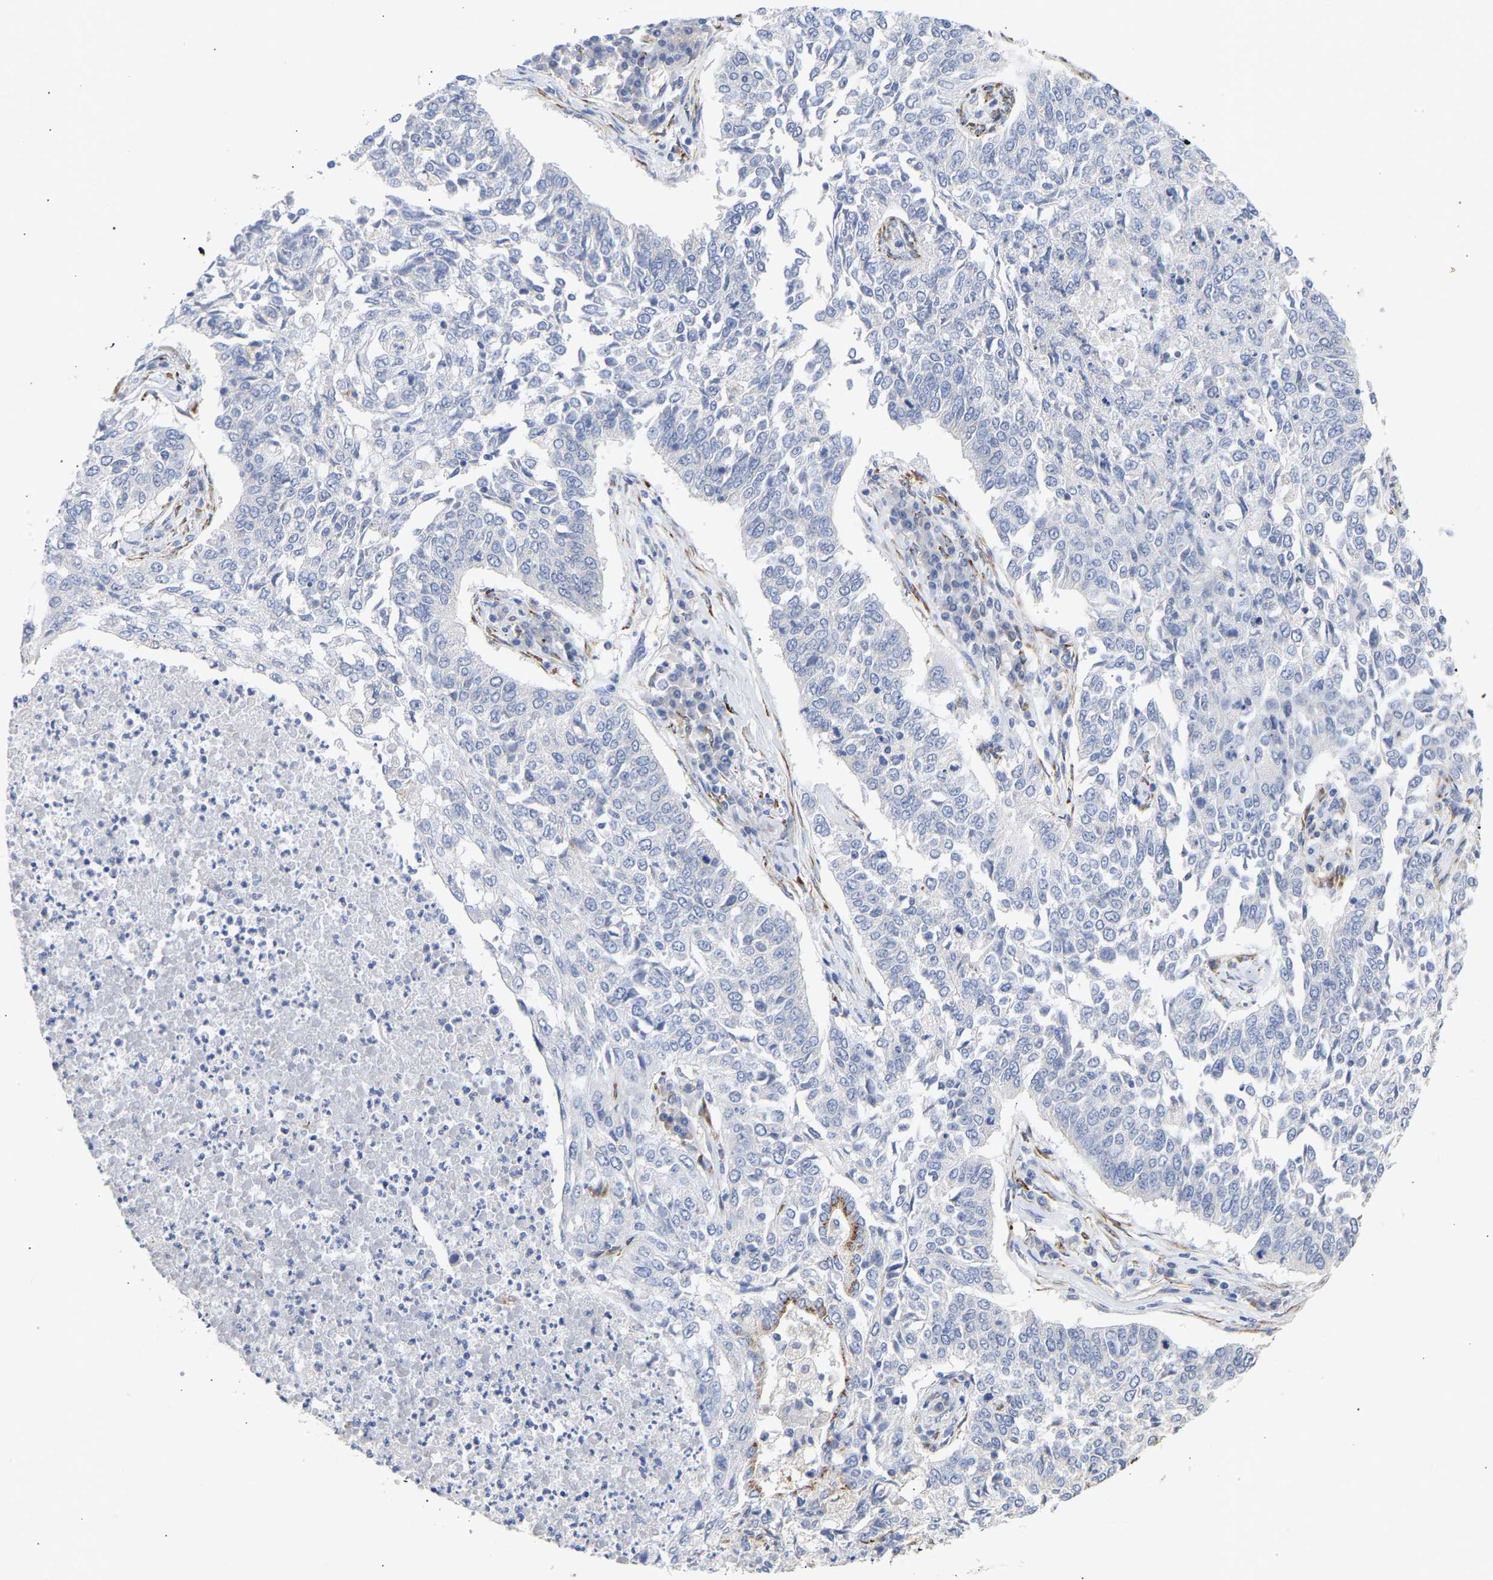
{"staining": {"intensity": "negative", "quantity": "none", "location": "none"}, "tissue": "lung cancer", "cell_type": "Tumor cells", "image_type": "cancer", "snomed": [{"axis": "morphology", "description": "Normal tissue, NOS"}, {"axis": "morphology", "description": "Squamous cell carcinoma, NOS"}, {"axis": "topography", "description": "Cartilage tissue"}, {"axis": "topography", "description": "Bronchus"}, {"axis": "topography", "description": "Lung"}], "caption": "Immunohistochemistry (IHC) of lung squamous cell carcinoma displays no expression in tumor cells.", "gene": "SELENOM", "patient": {"sex": "female", "age": 49}}